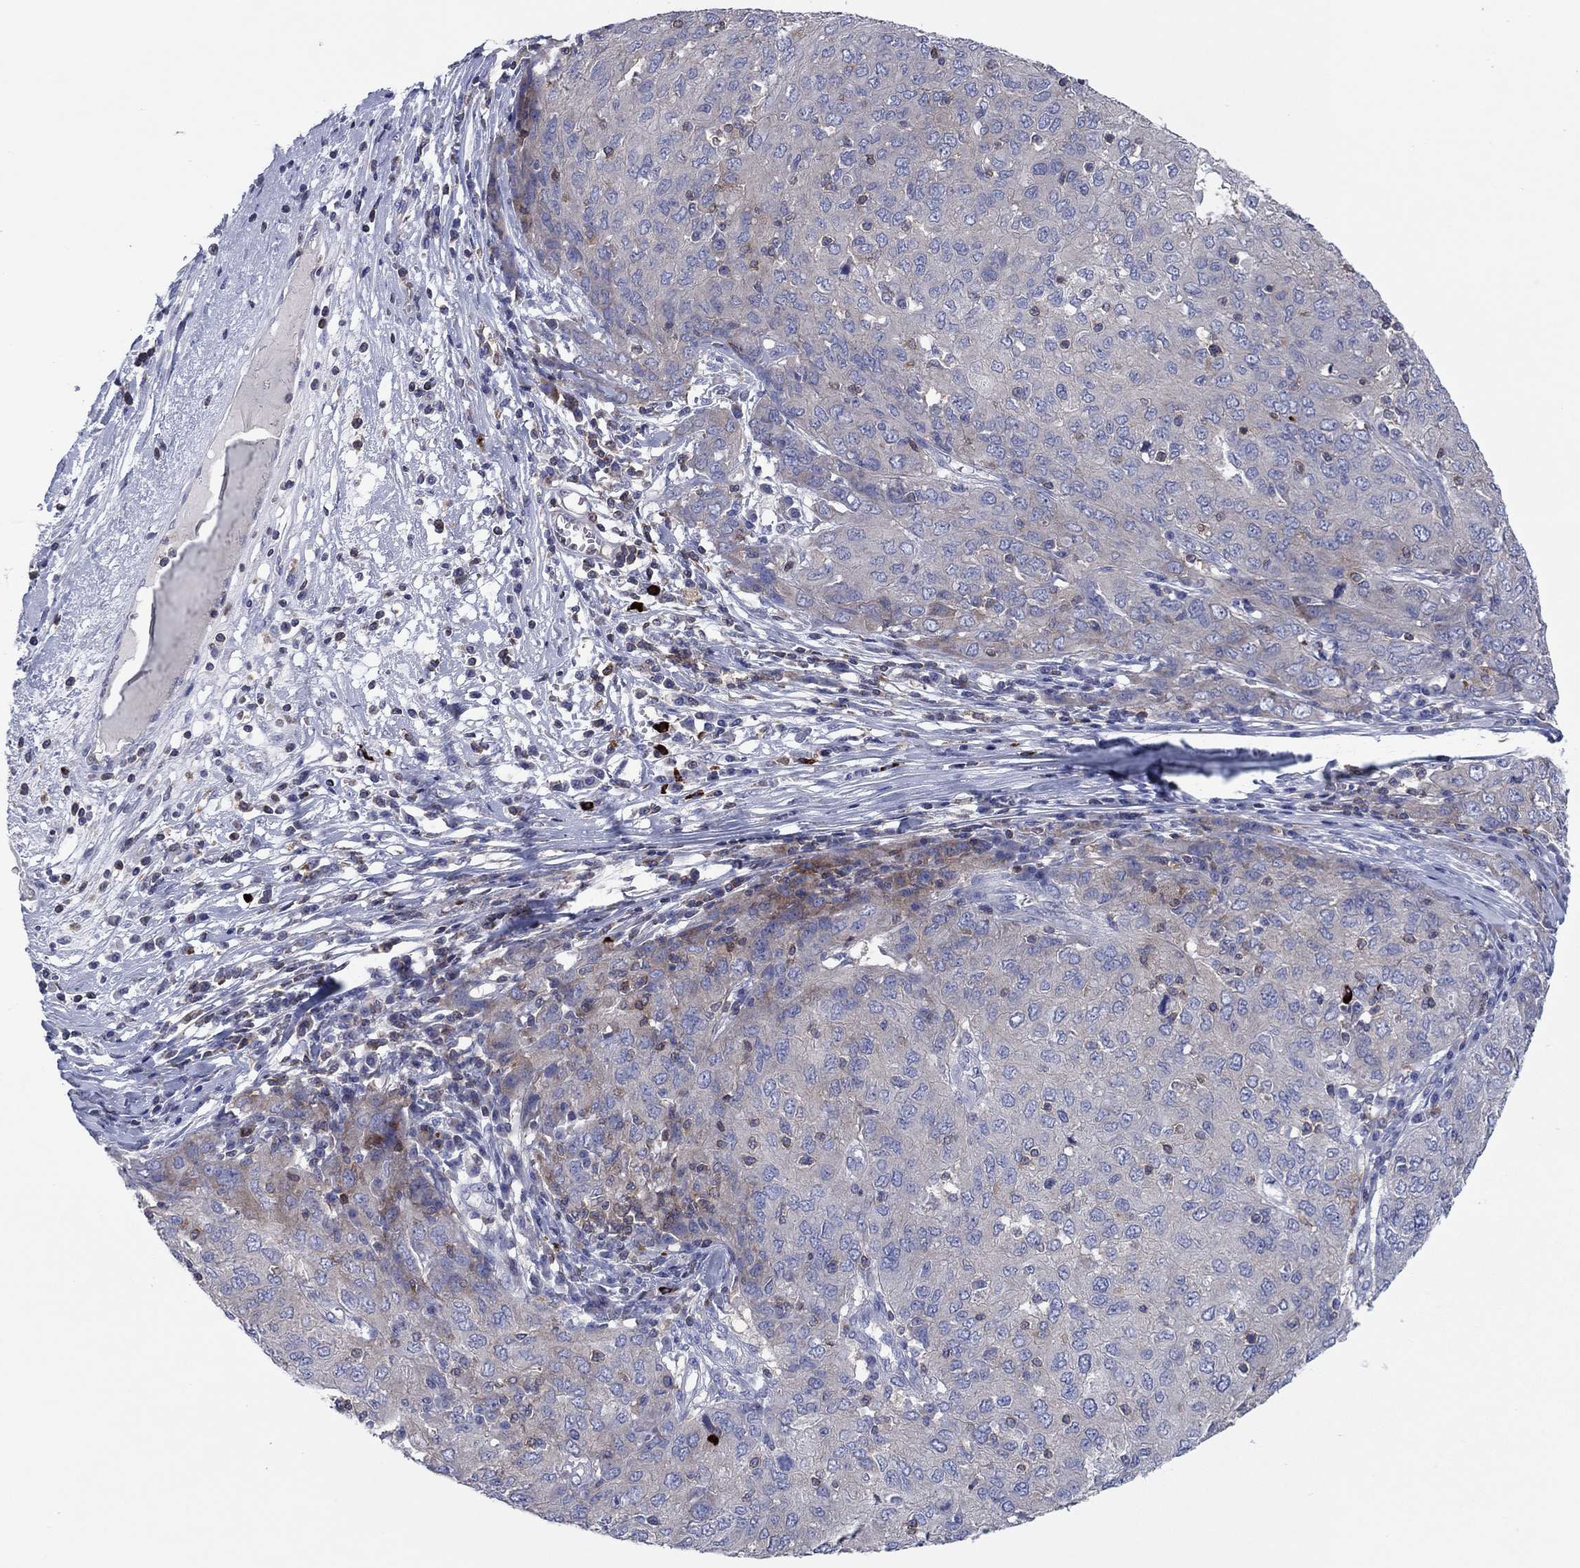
{"staining": {"intensity": "weak", "quantity": "<25%", "location": "cytoplasmic/membranous"}, "tissue": "ovarian cancer", "cell_type": "Tumor cells", "image_type": "cancer", "snomed": [{"axis": "morphology", "description": "Carcinoma, endometroid"}, {"axis": "topography", "description": "Ovary"}], "caption": "DAB (3,3'-diaminobenzidine) immunohistochemical staining of ovarian endometroid carcinoma shows no significant staining in tumor cells.", "gene": "PVR", "patient": {"sex": "female", "age": 50}}